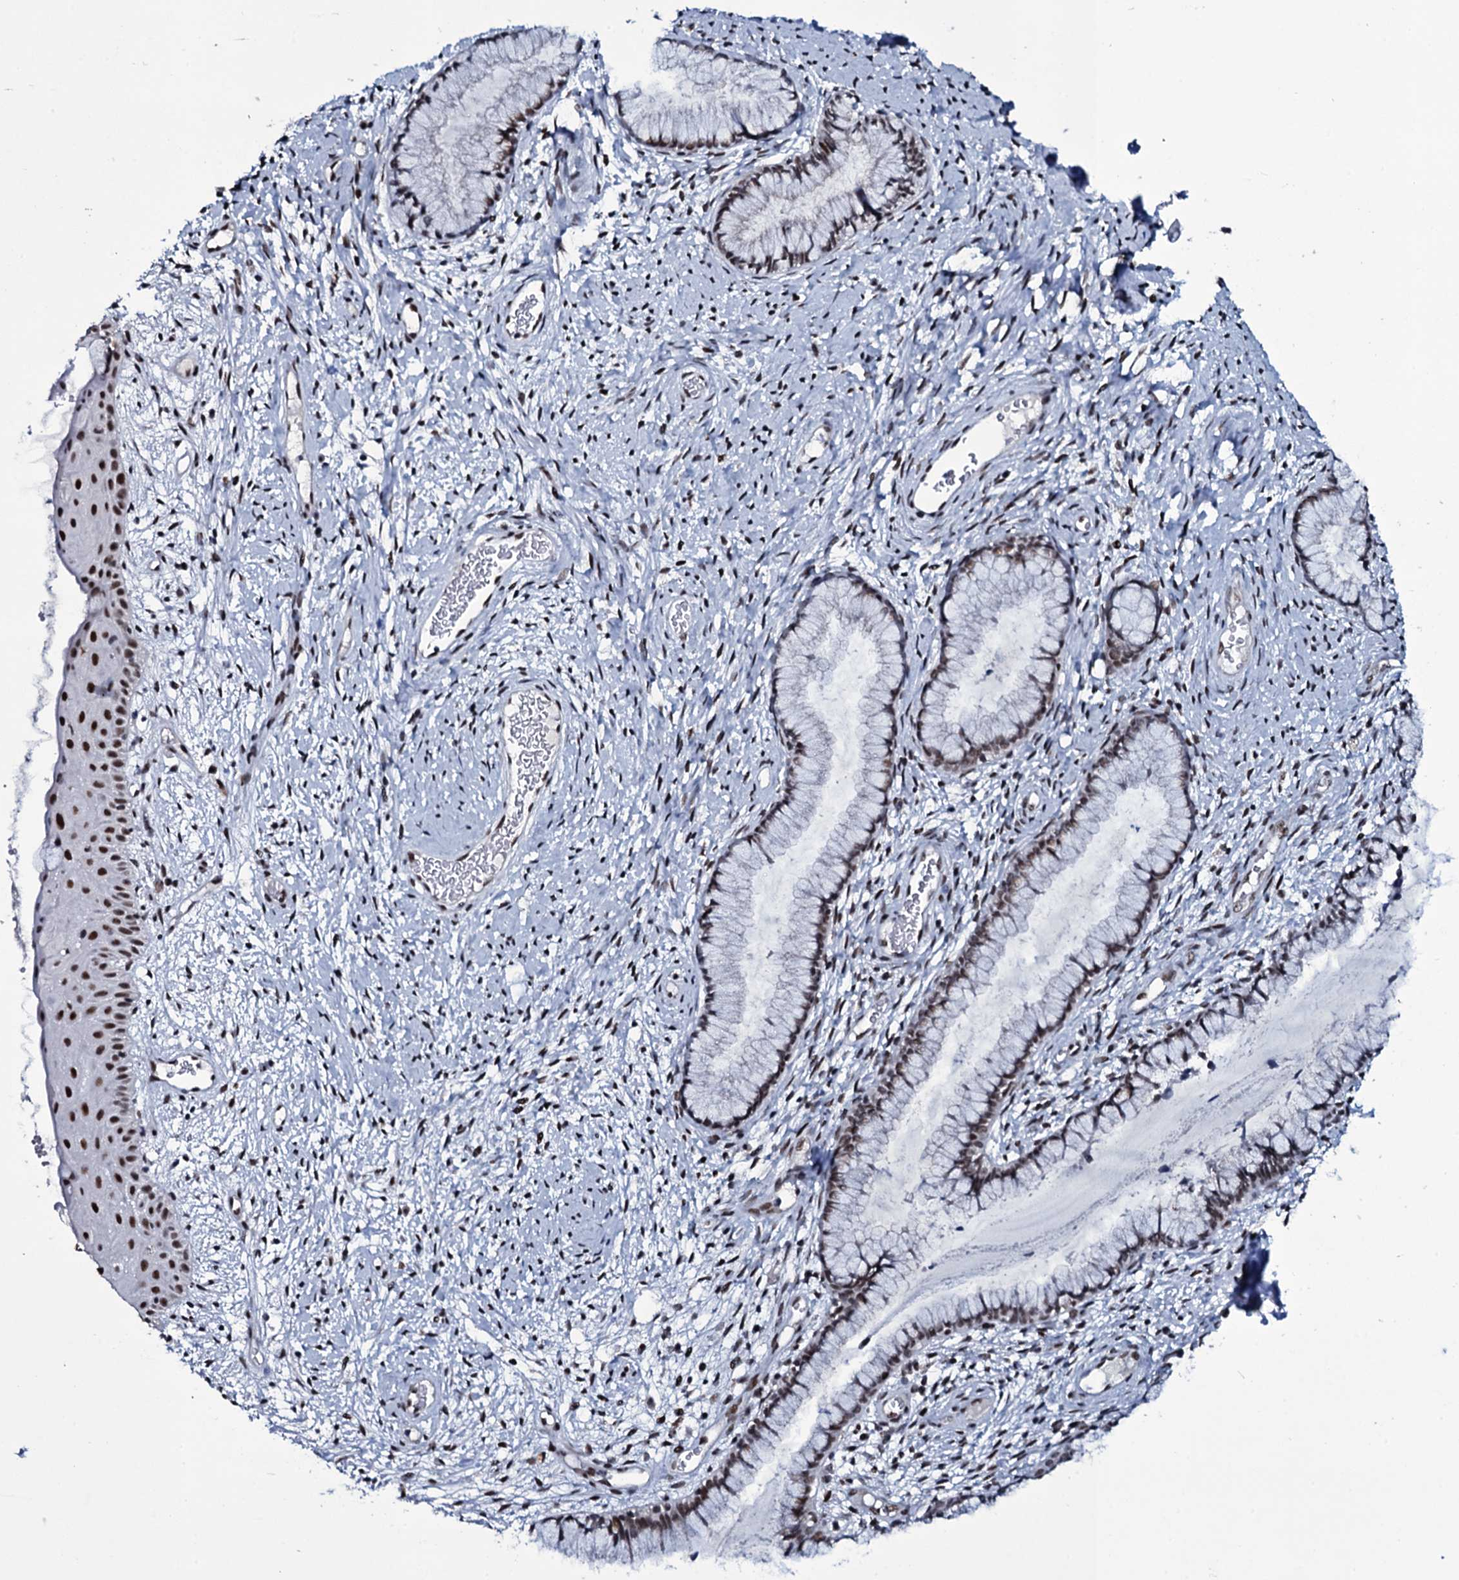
{"staining": {"intensity": "moderate", "quantity": ">75%", "location": "nuclear"}, "tissue": "cervix", "cell_type": "Glandular cells", "image_type": "normal", "snomed": [{"axis": "morphology", "description": "Normal tissue, NOS"}, {"axis": "topography", "description": "Cervix"}], "caption": "A histopathology image showing moderate nuclear positivity in about >75% of glandular cells in unremarkable cervix, as visualized by brown immunohistochemical staining.", "gene": "ZMIZ2", "patient": {"sex": "female", "age": 42}}